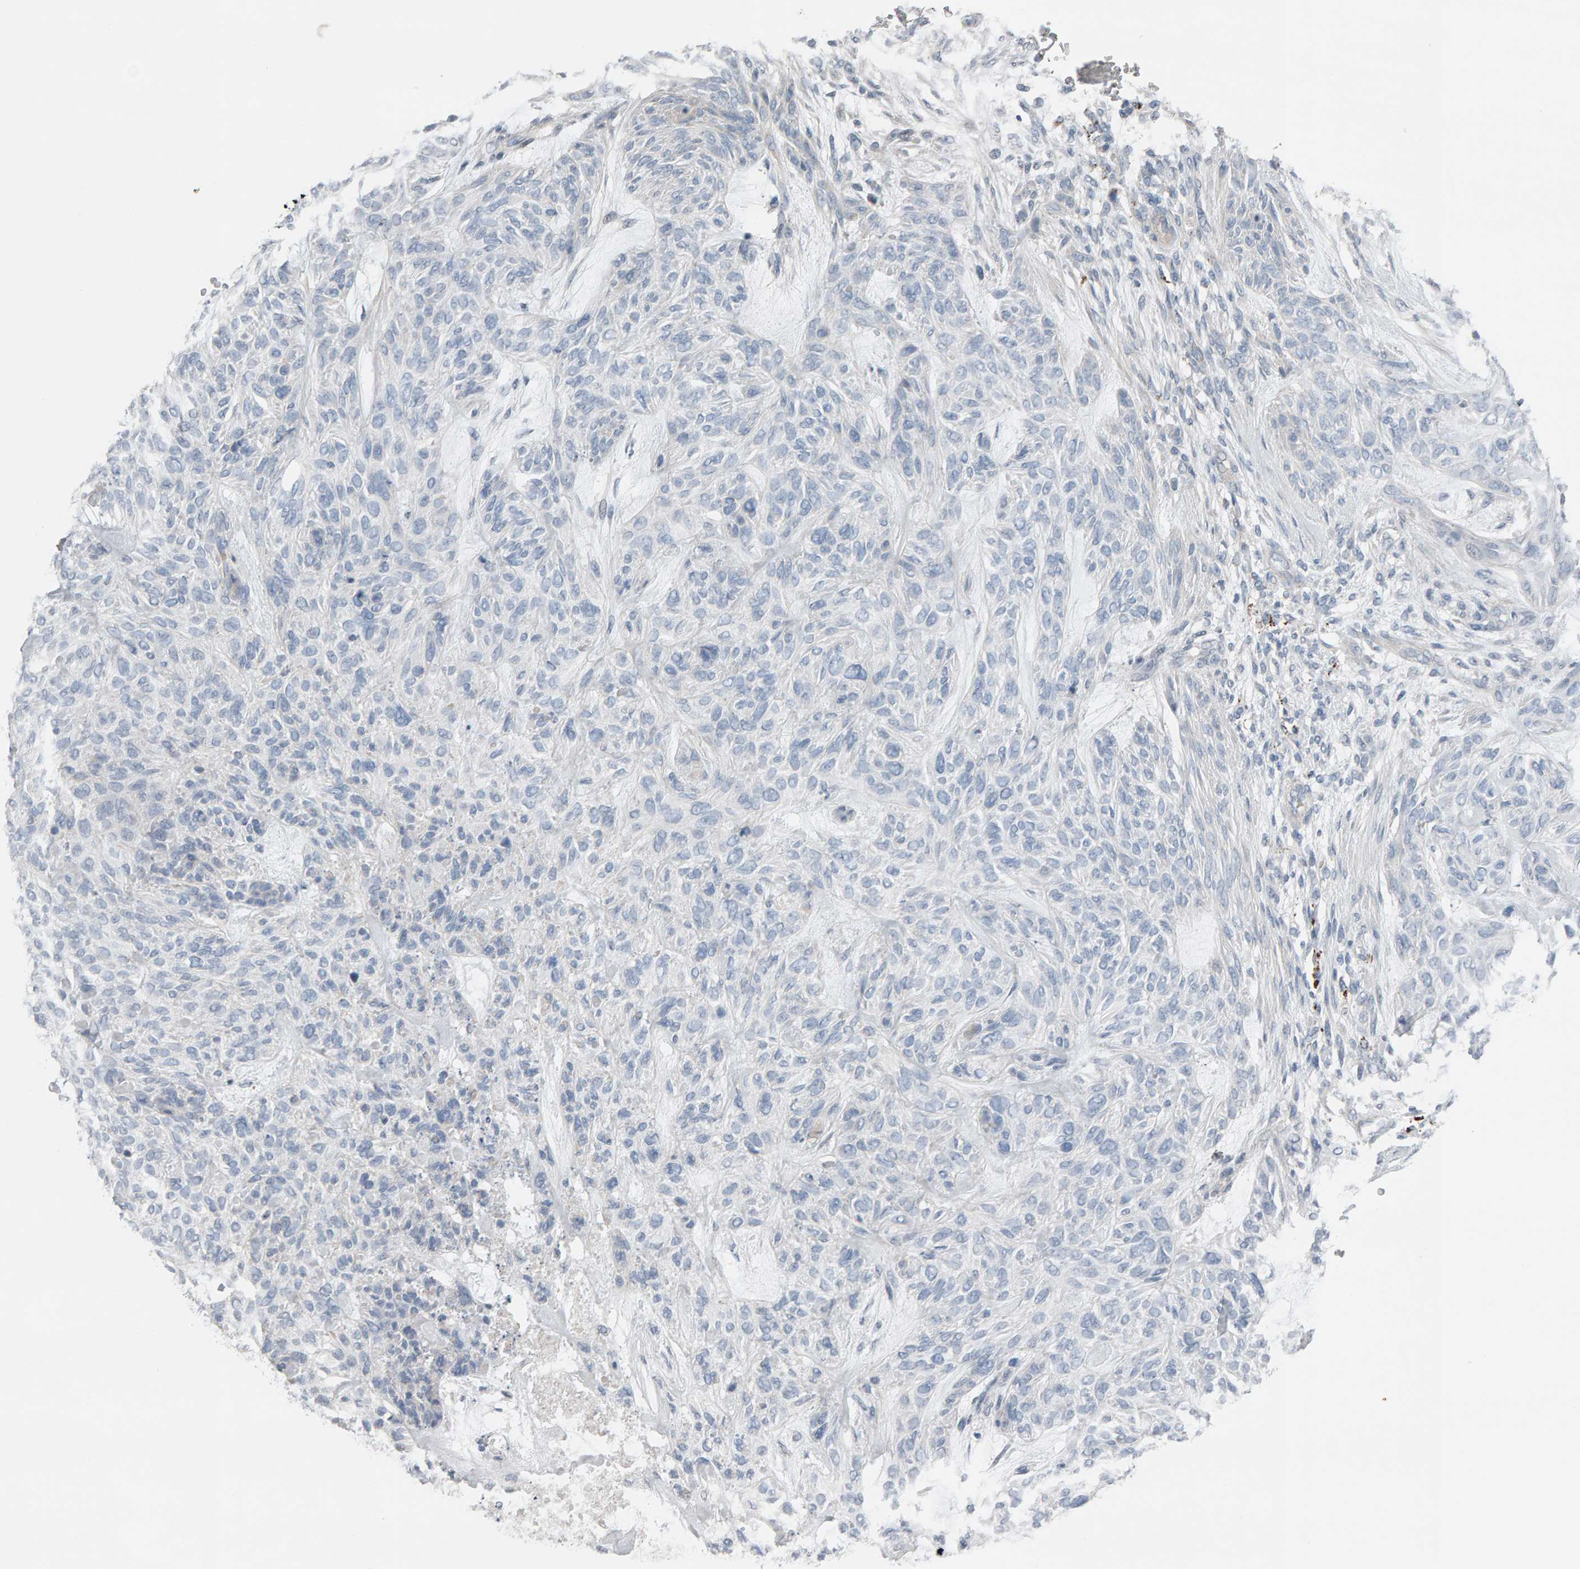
{"staining": {"intensity": "negative", "quantity": "none", "location": "none"}, "tissue": "skin cancer", "cell_type": "Tumor cells", "image_type": "cancer", "snomed": [{"axis": "morphology", "description": "Basal cell carcinoma"}, {"axis": "topography", "description": "Skin"}], "caption": "Skin cancer was stained to show a protein in brown. There is no significant expression in tumor cells.", "gene": "IPPK", "patient": {"sex": "male", "age": 55}}